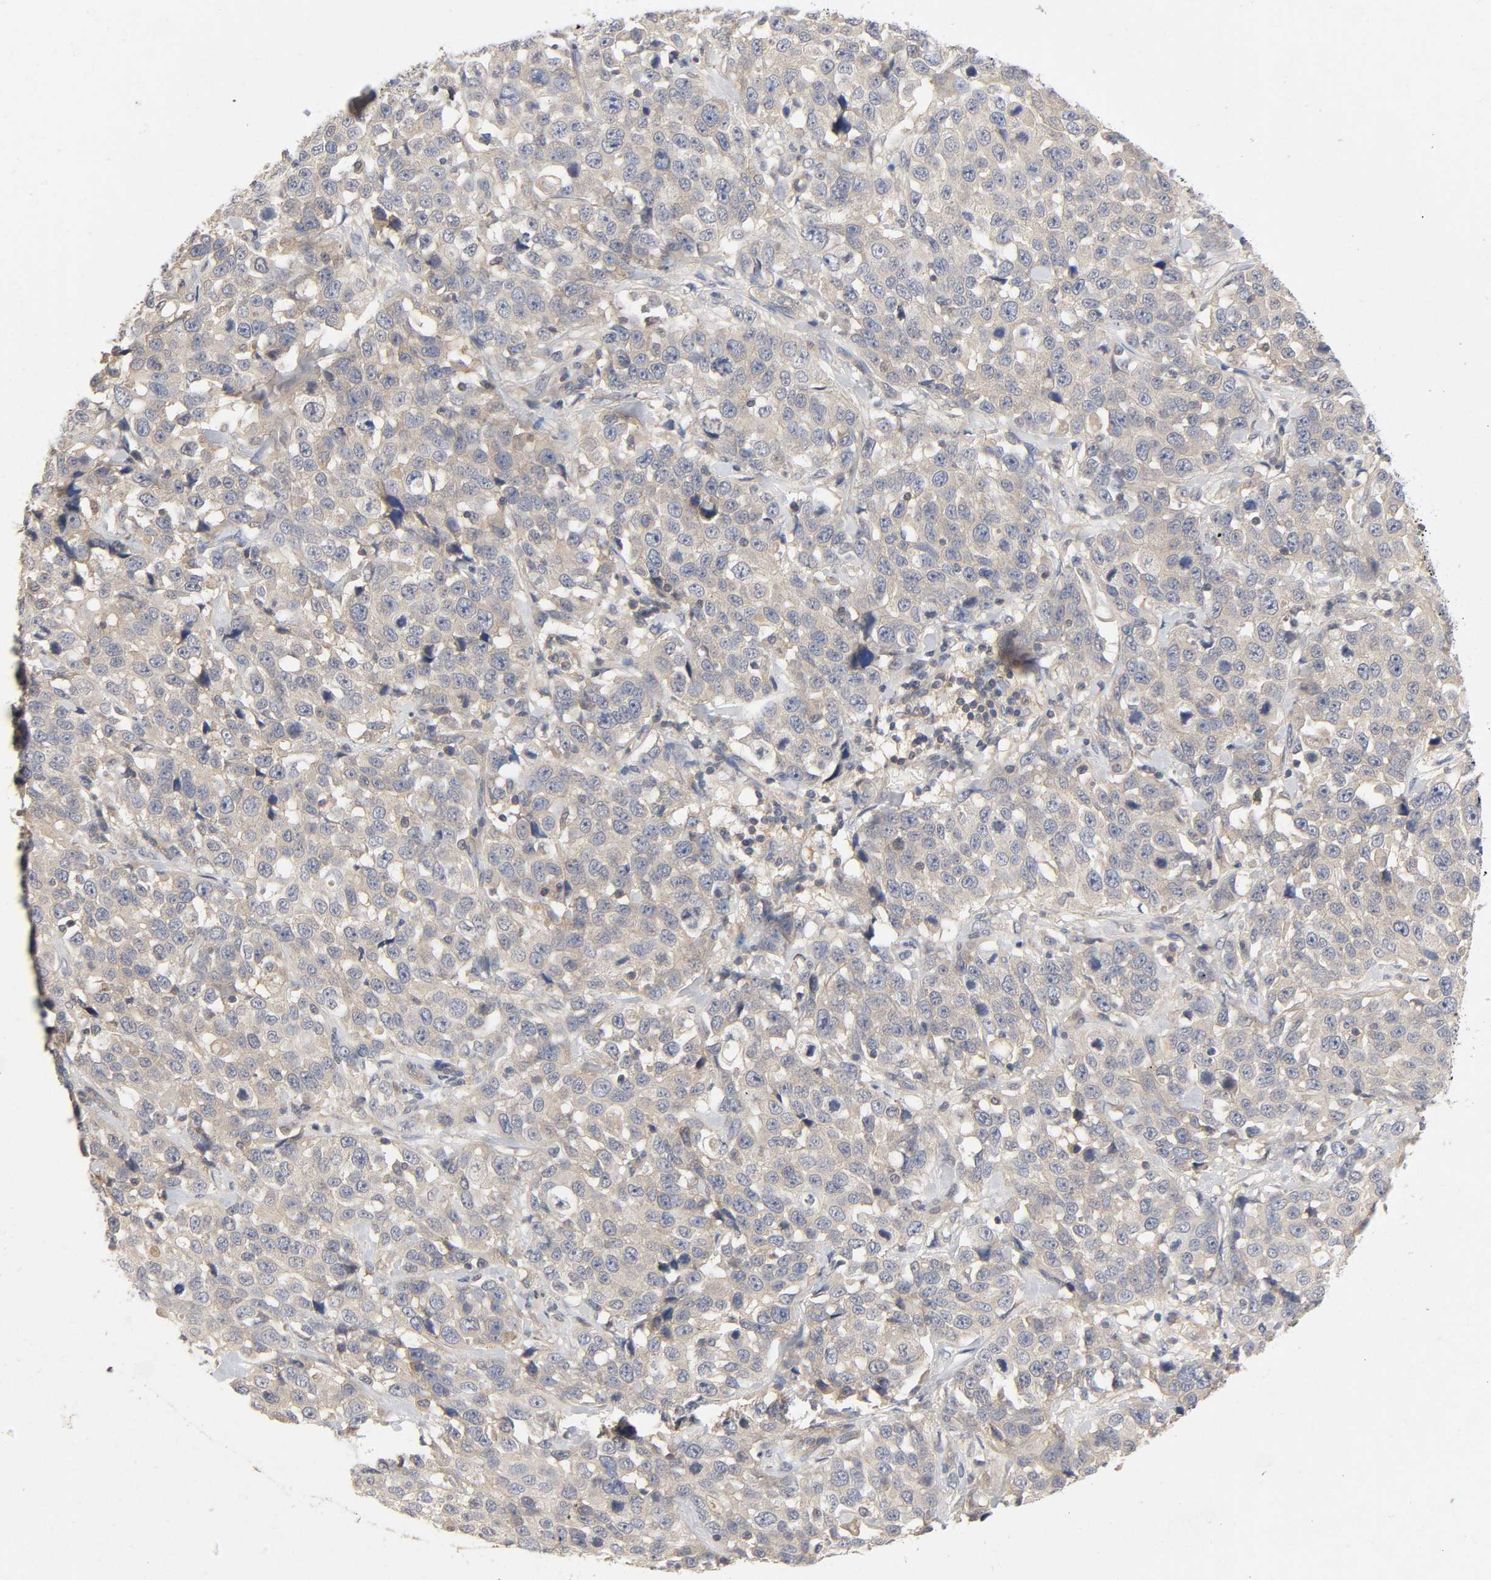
{"staining": {"intensity": "moderate", "quantity": "<25%", "location": "cytoplasmic/membranous"}, "tissue": "stomach cancer", "cell_type": "Tumor cells", "image_type": "cancer", "snomed": [{"axis": "morphology", "description": "Normal tissue, NOS"}, {"axis": "morphology", "description": "Adenocarcinoma, NOS"}, {"axis": "topography", "description": "Stomach"}], "caption": "Stomach cancer stained for a protein (brown) shows moderate cytoplasmic/membranous positive positivity in approximately <25% of tumor cells.", "gene": "CPB2", "patient": {"sex": "male", "age": 48}}